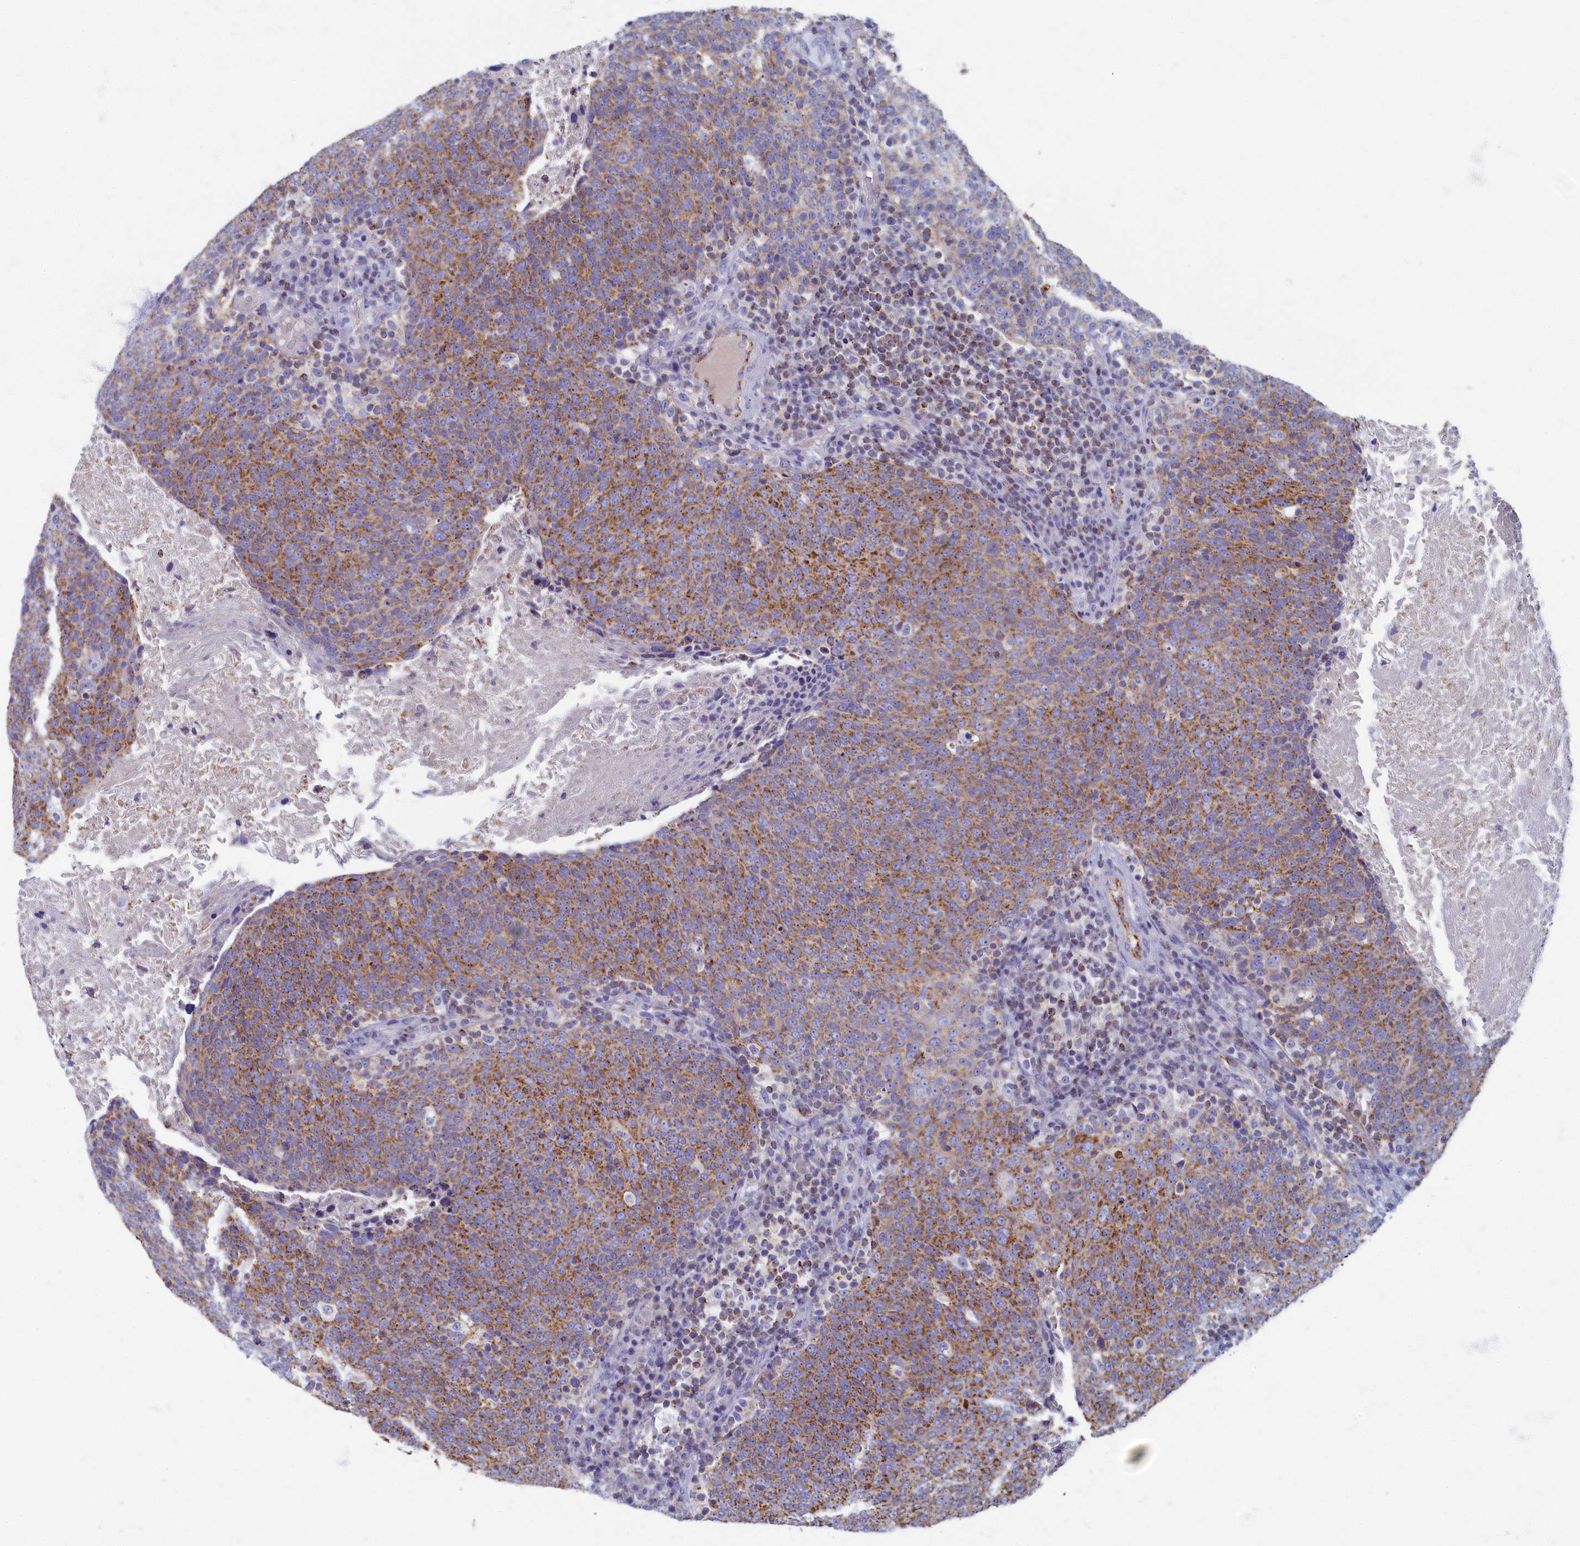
{"staining": {"intensity": "moderate", "quantity": ">75%", "location": "cytoplasmic/membranous"}, "tissue": "head and neck cancer", "cell_type": "Tumor cells", "image_type": "cancer", "snomed": [{"axis": "morphology", "description": "Squamous cell carcinoma, NOS"}, {"axis": "morphology", "description": "Squamous cell carcinoma, metastatic, NOS"}, {"axis": "topography", "description": "Lymph node"}, {"axis": "topography", "description": "Head-Neck"}], "caption": "Moderate cytoplasmic/membranous protein positivity is identified in approximately >75% of tumor cells in metastatic squamous cell carcinoma (head and neck).", "gene": "OCIAD2", "patient": {"sex": "male", "age": 62}}